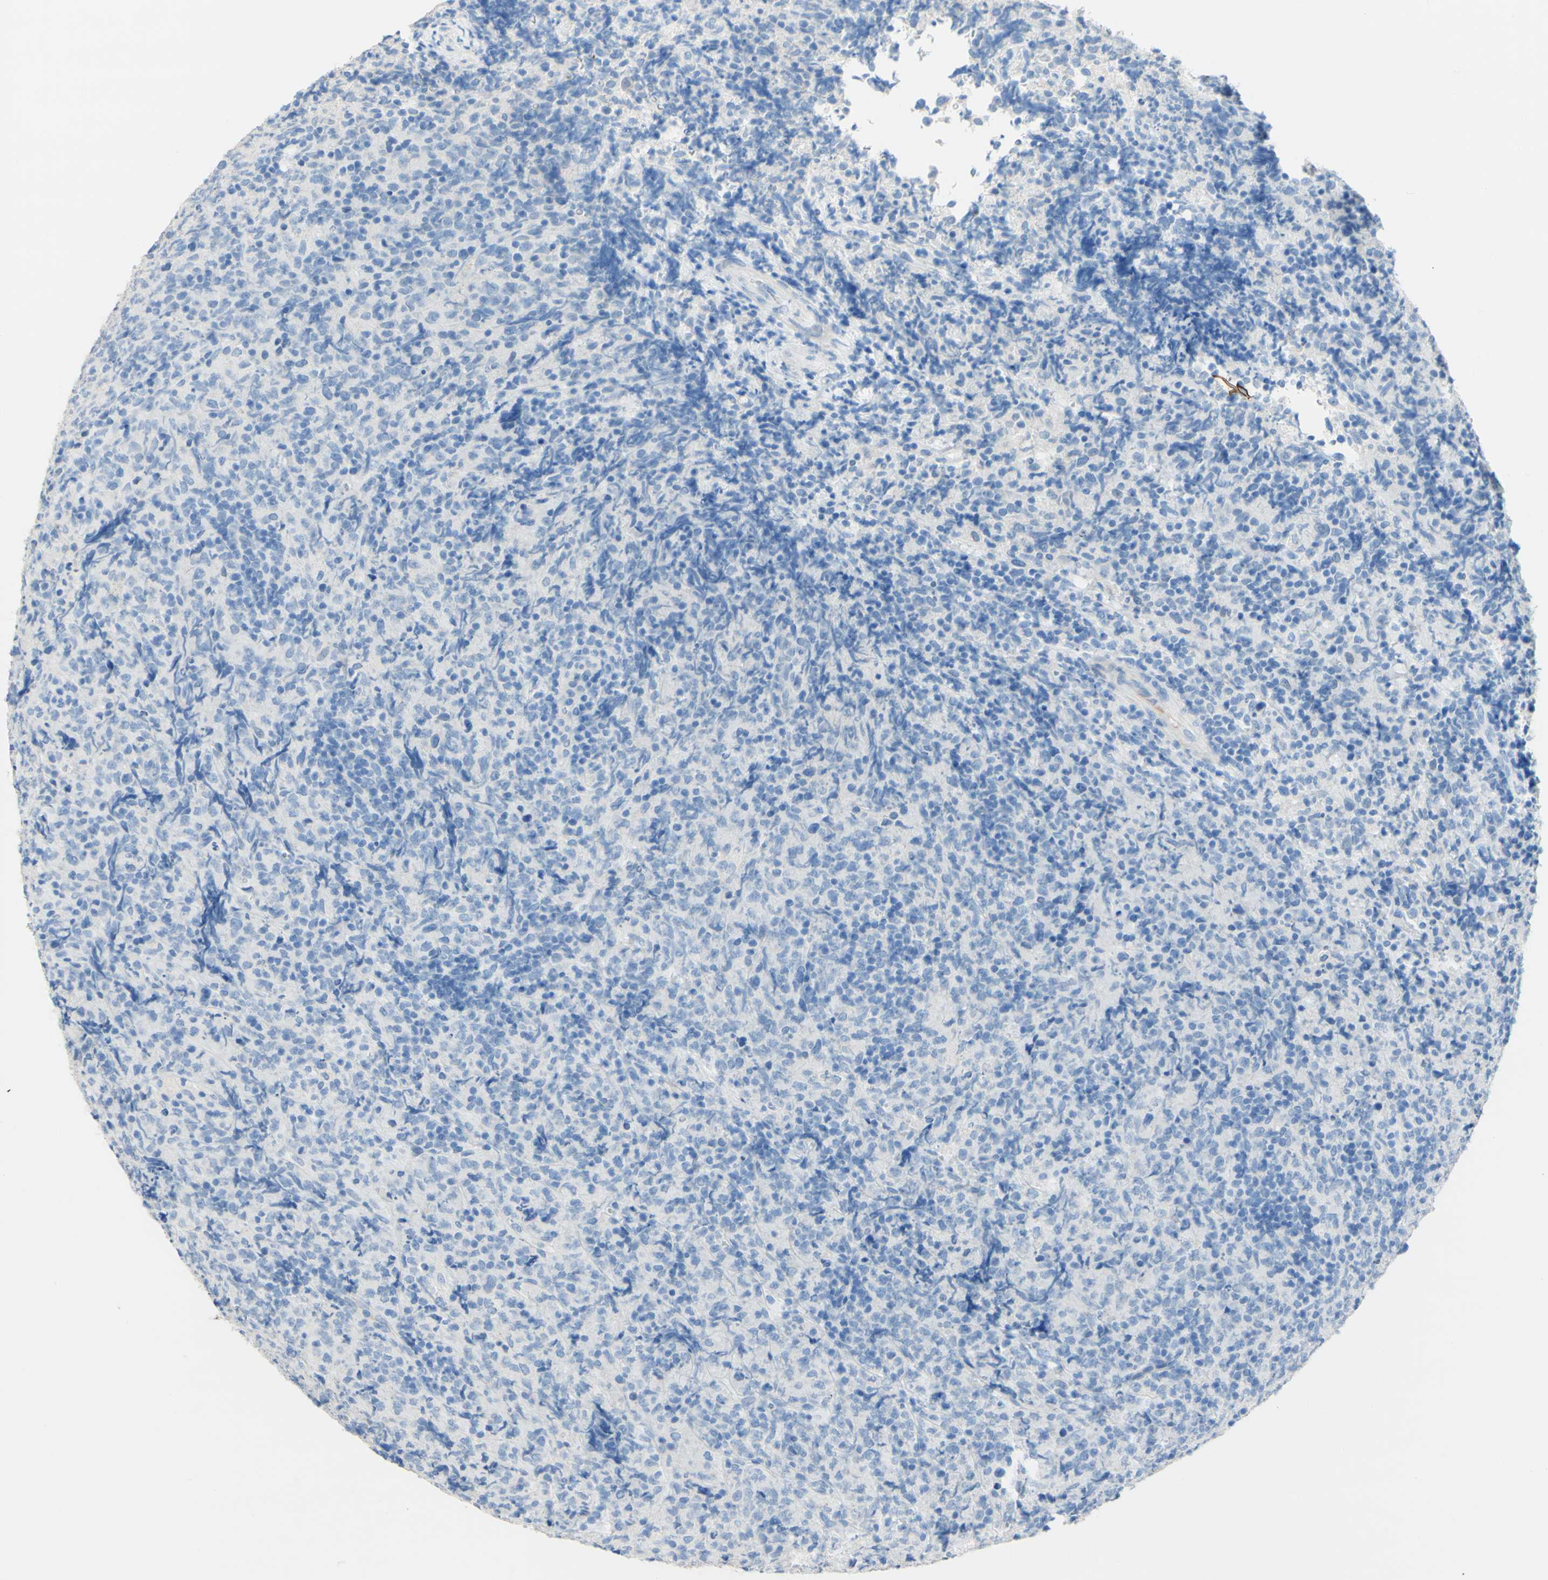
{"staining": {"intensity": "negative", "quantity": "none", "location": "none"}, "tissue": "lymphoma", "cell_type": "Tumor cells", "image_type": "cancer", "snomed": [{"axis": "morphology", "description": "Malignant lymphoma, non-Hodgkin's type, High grade"}, {"axis": "topography", "description": "Tonsil"}], "caption": "Tumor cells are negative for protein expression in human high-grade malignant lymphoma, non-Hodgkin's type. Nuclei are stained in blue.", "gene": "DSC2", "patient": {"sex": "female", "age": 36}}